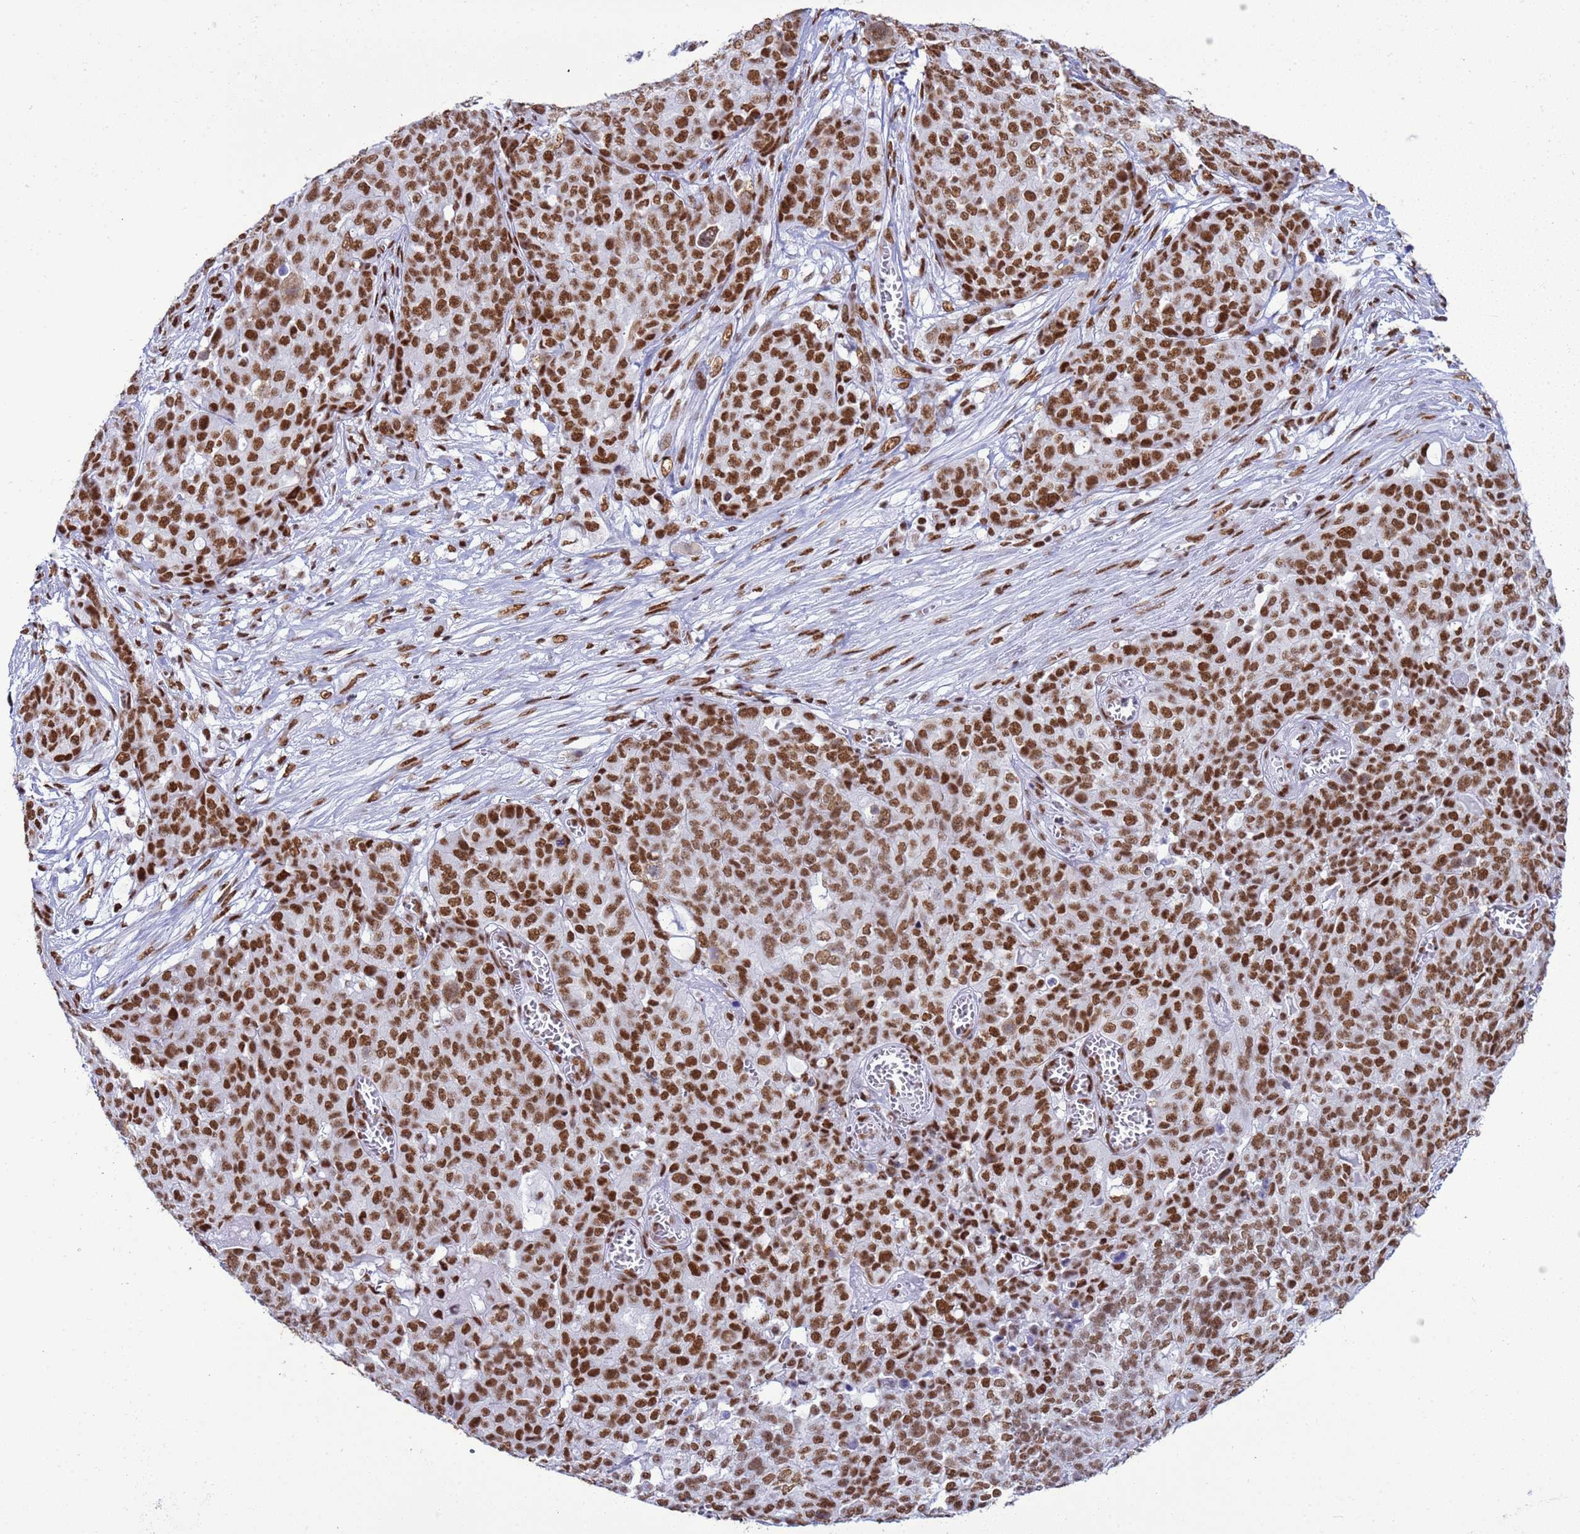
{"staining": {"intensity": "moderate", "quantity": ">75%", "location": "nuclear"}, "tissue": "ovarian cancer", "cell_type": "Tumor cells", "image_type": "cancer", "snomed": [{"axis": "morphology", "description": "Cystadenocarcinoma, serous, NOS"}, {"axis": "topography", "description": "Soft tissue"}, {"axis": "topography", "description": "Ovary"}], "caption": "Immunohistochemistry histopathology image of neoplastic tissue: human ovarian cancer (serous cystadenocarcinoma) stained using immunohistochemistry demonstrates medium levels of moderate protein expression localized specifically in the nuclear of tumor cells, appearing as a nuclear brown color.", "gene": "RALY", "patient": {"sex": "female", "age": 57}}